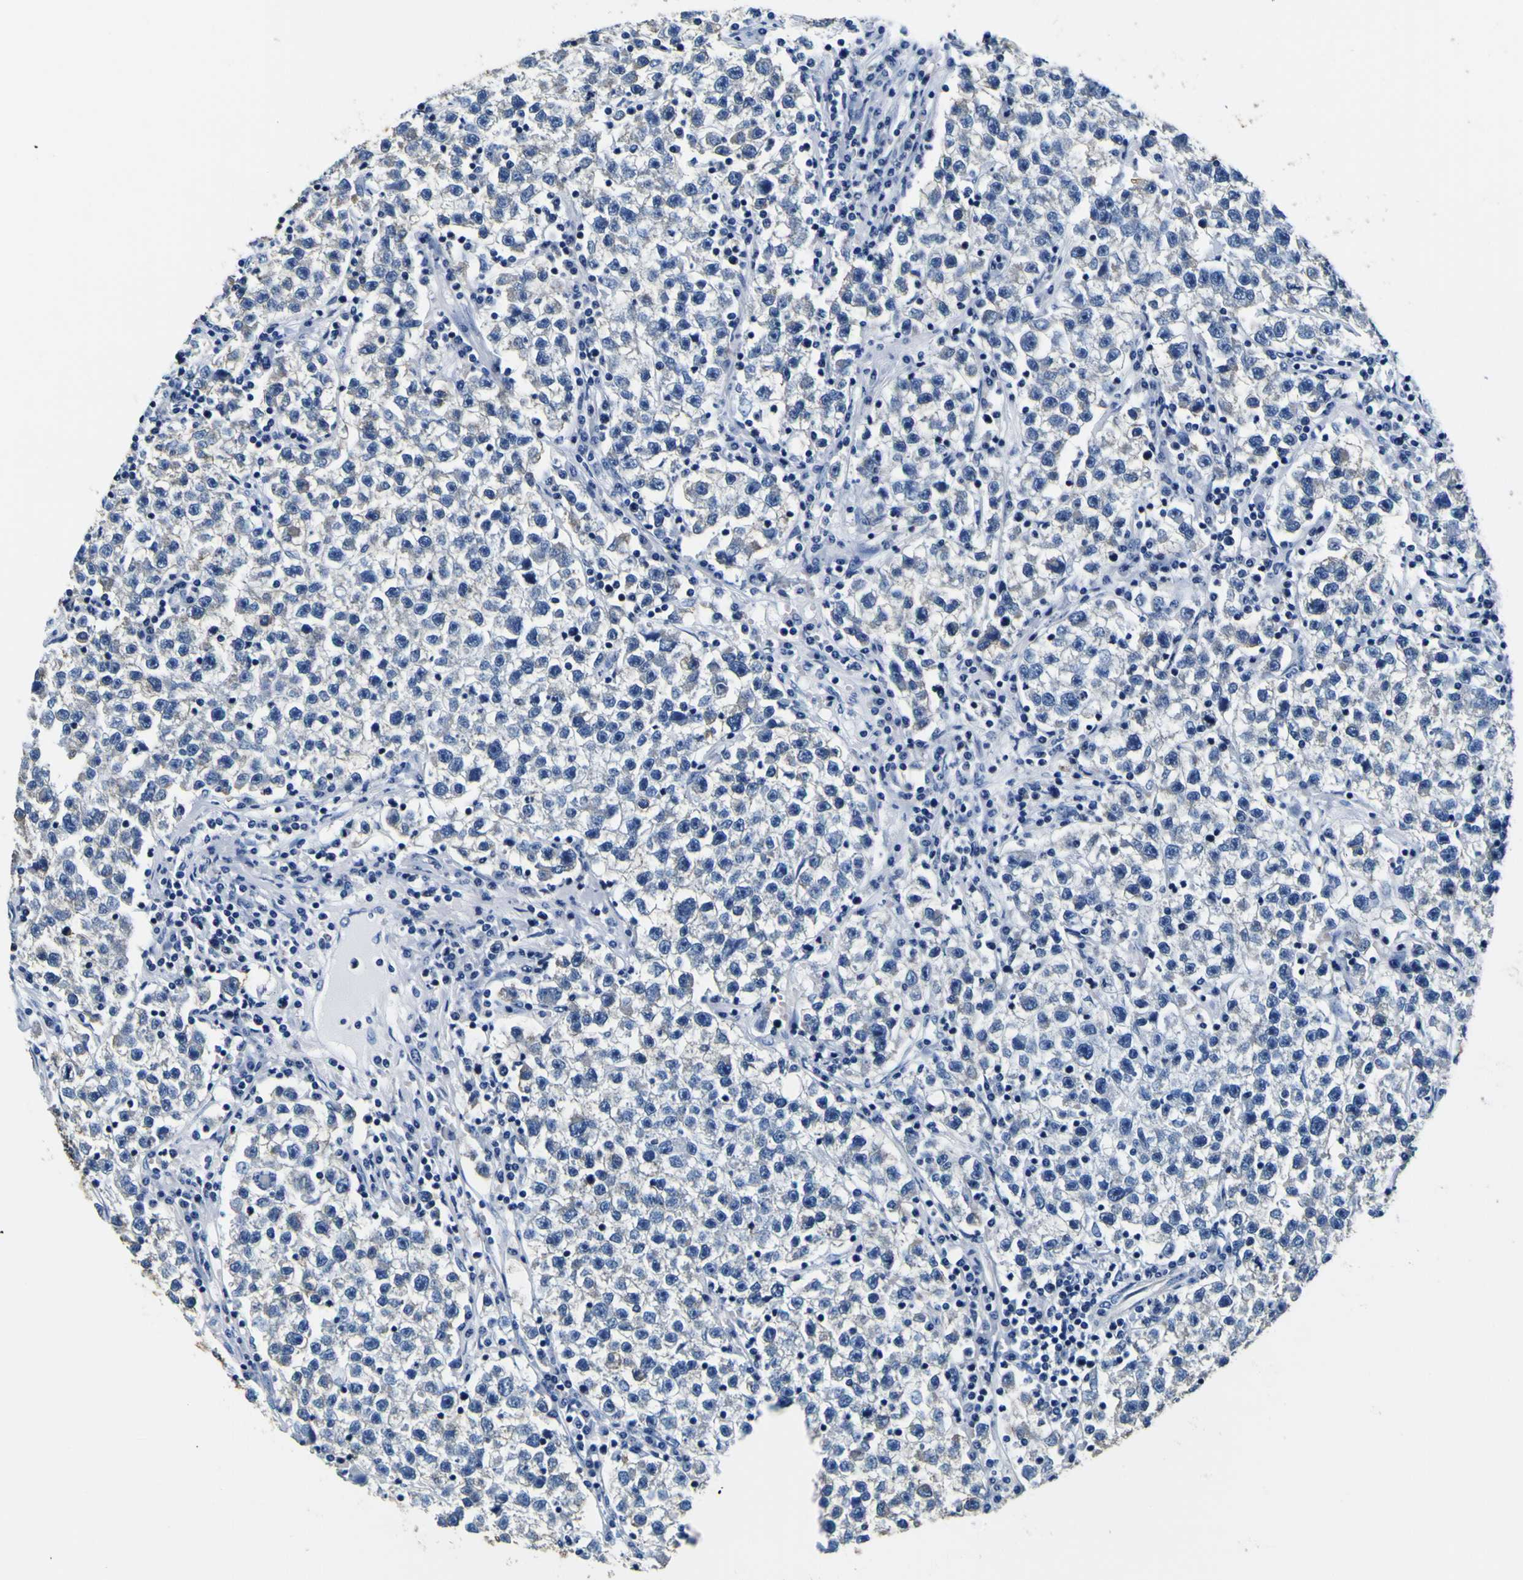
{"staining": {"intensity": "negative", "quantity": "none", "location": "none"}, "tissue": "testis cancer", "cell_type": "Tumor cells", "image_type": "cancer", "snomed": [{"axis": "morphology", "description": "Seminoma, NOS"}, {"axis": "topography", "description": "Testis"}], "caption": "IHC photomicrograph of human seminoma (testis) stained for a protein (brown), which exhibits no staining in tumor cells. The staining was performed using DAB to visualize the protein expression in brown, while the nuclei were stained in blue with hematoxylin (Magnification: 20x).", "gene": "TUBA1B", "patient": {"sex": "male", "age": 22}}